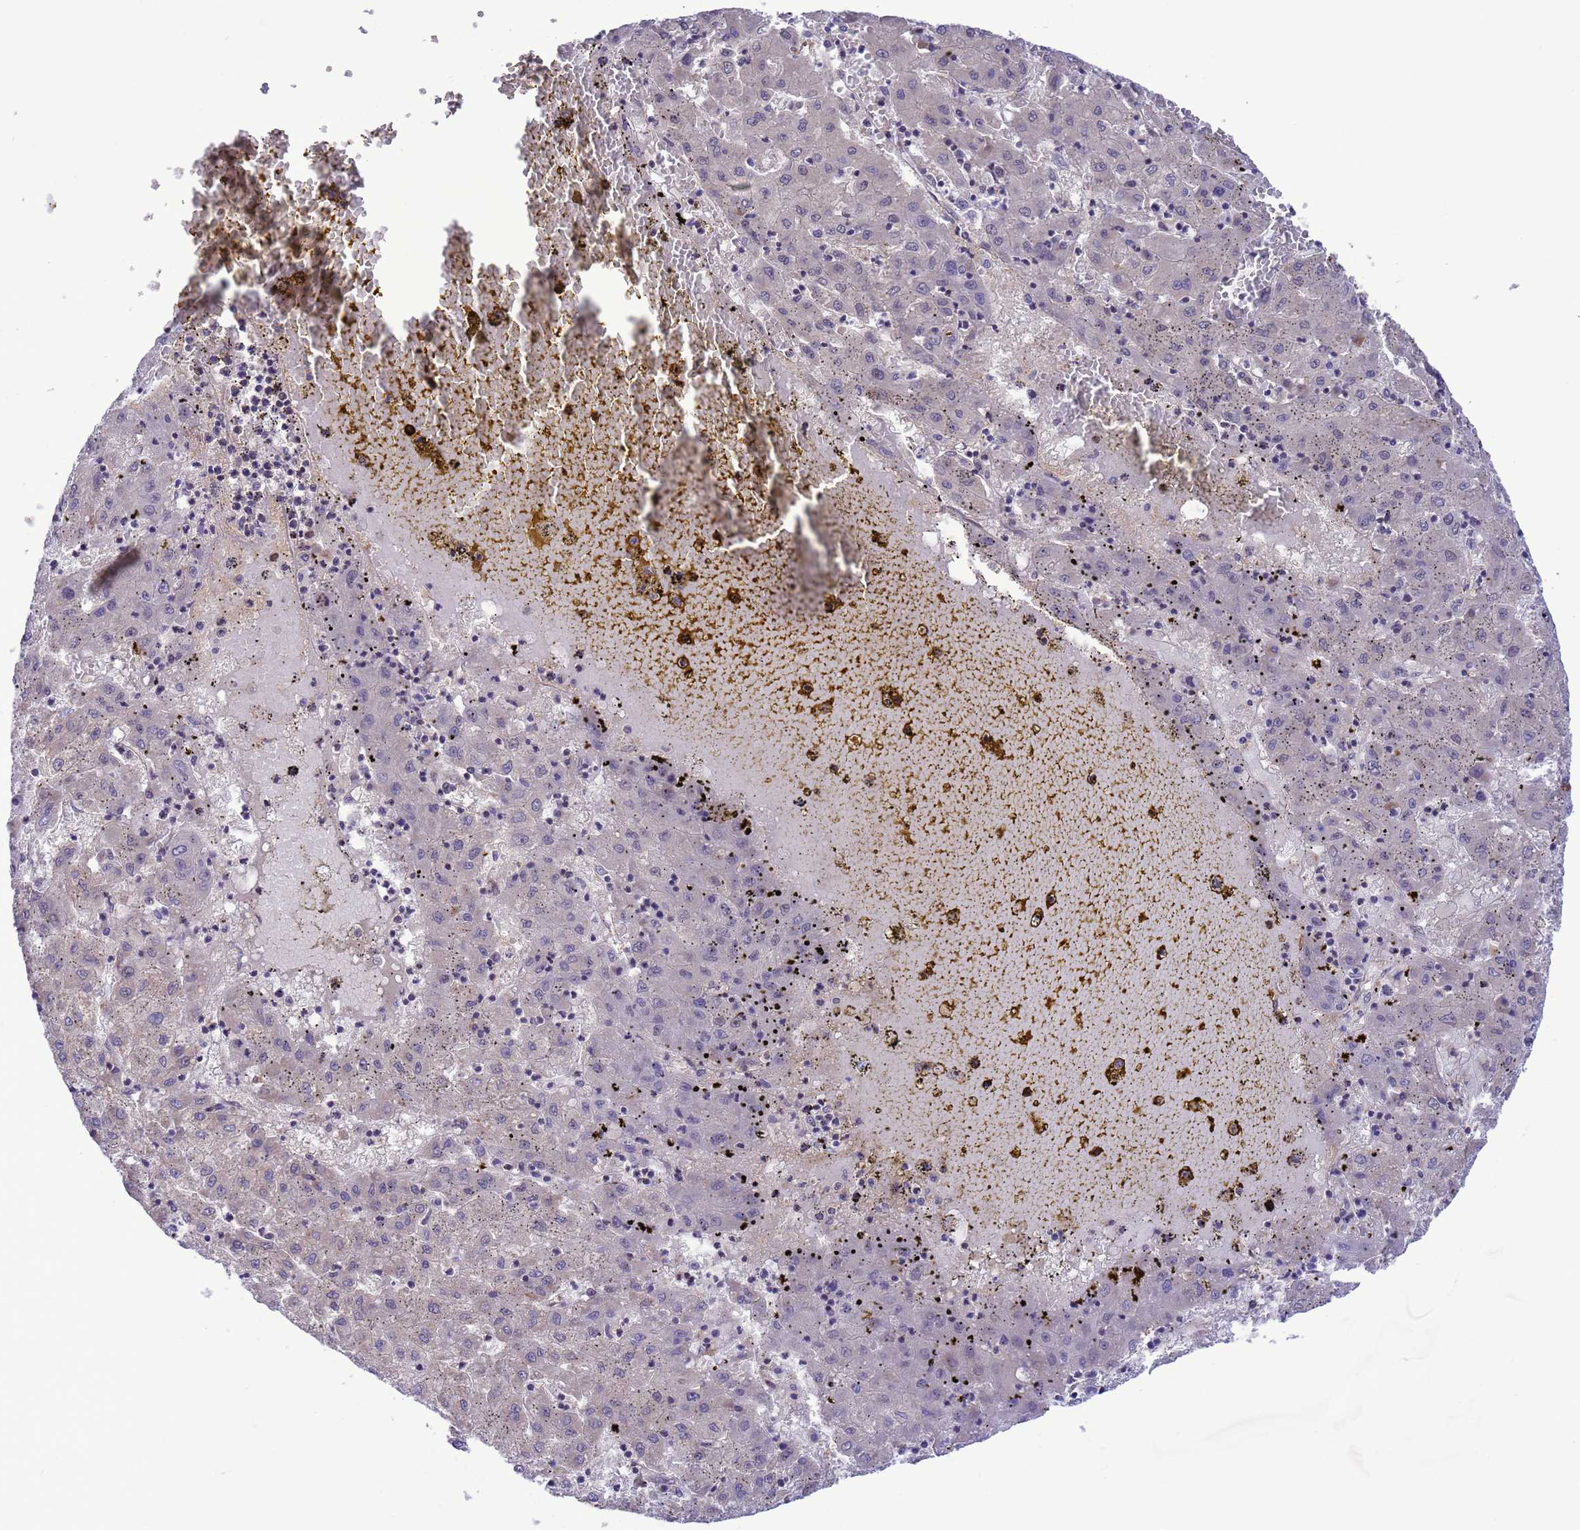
{"staining": {"intensity": "negative", "quantity": "none", "location": "none"}, "tissue": "liver cancer", "cell_type": "Tumor cells", "image_type": "cancer", "snomed": [{"axis": "morphology", "description": "Carcinoma, Hepatocellular, NOS"}, {"axis": "topography", "description": "Liver"}], "caption": "High magnification brightfield microscopy of liver cancer stained with DAB (3,3'-diaminobenzidine) (brown) and counterstained with hematoxylin (blue): tumor cells show no significant positivity.", "gene": "GJA10", "patient": {"sex": "male", "age": 72}}